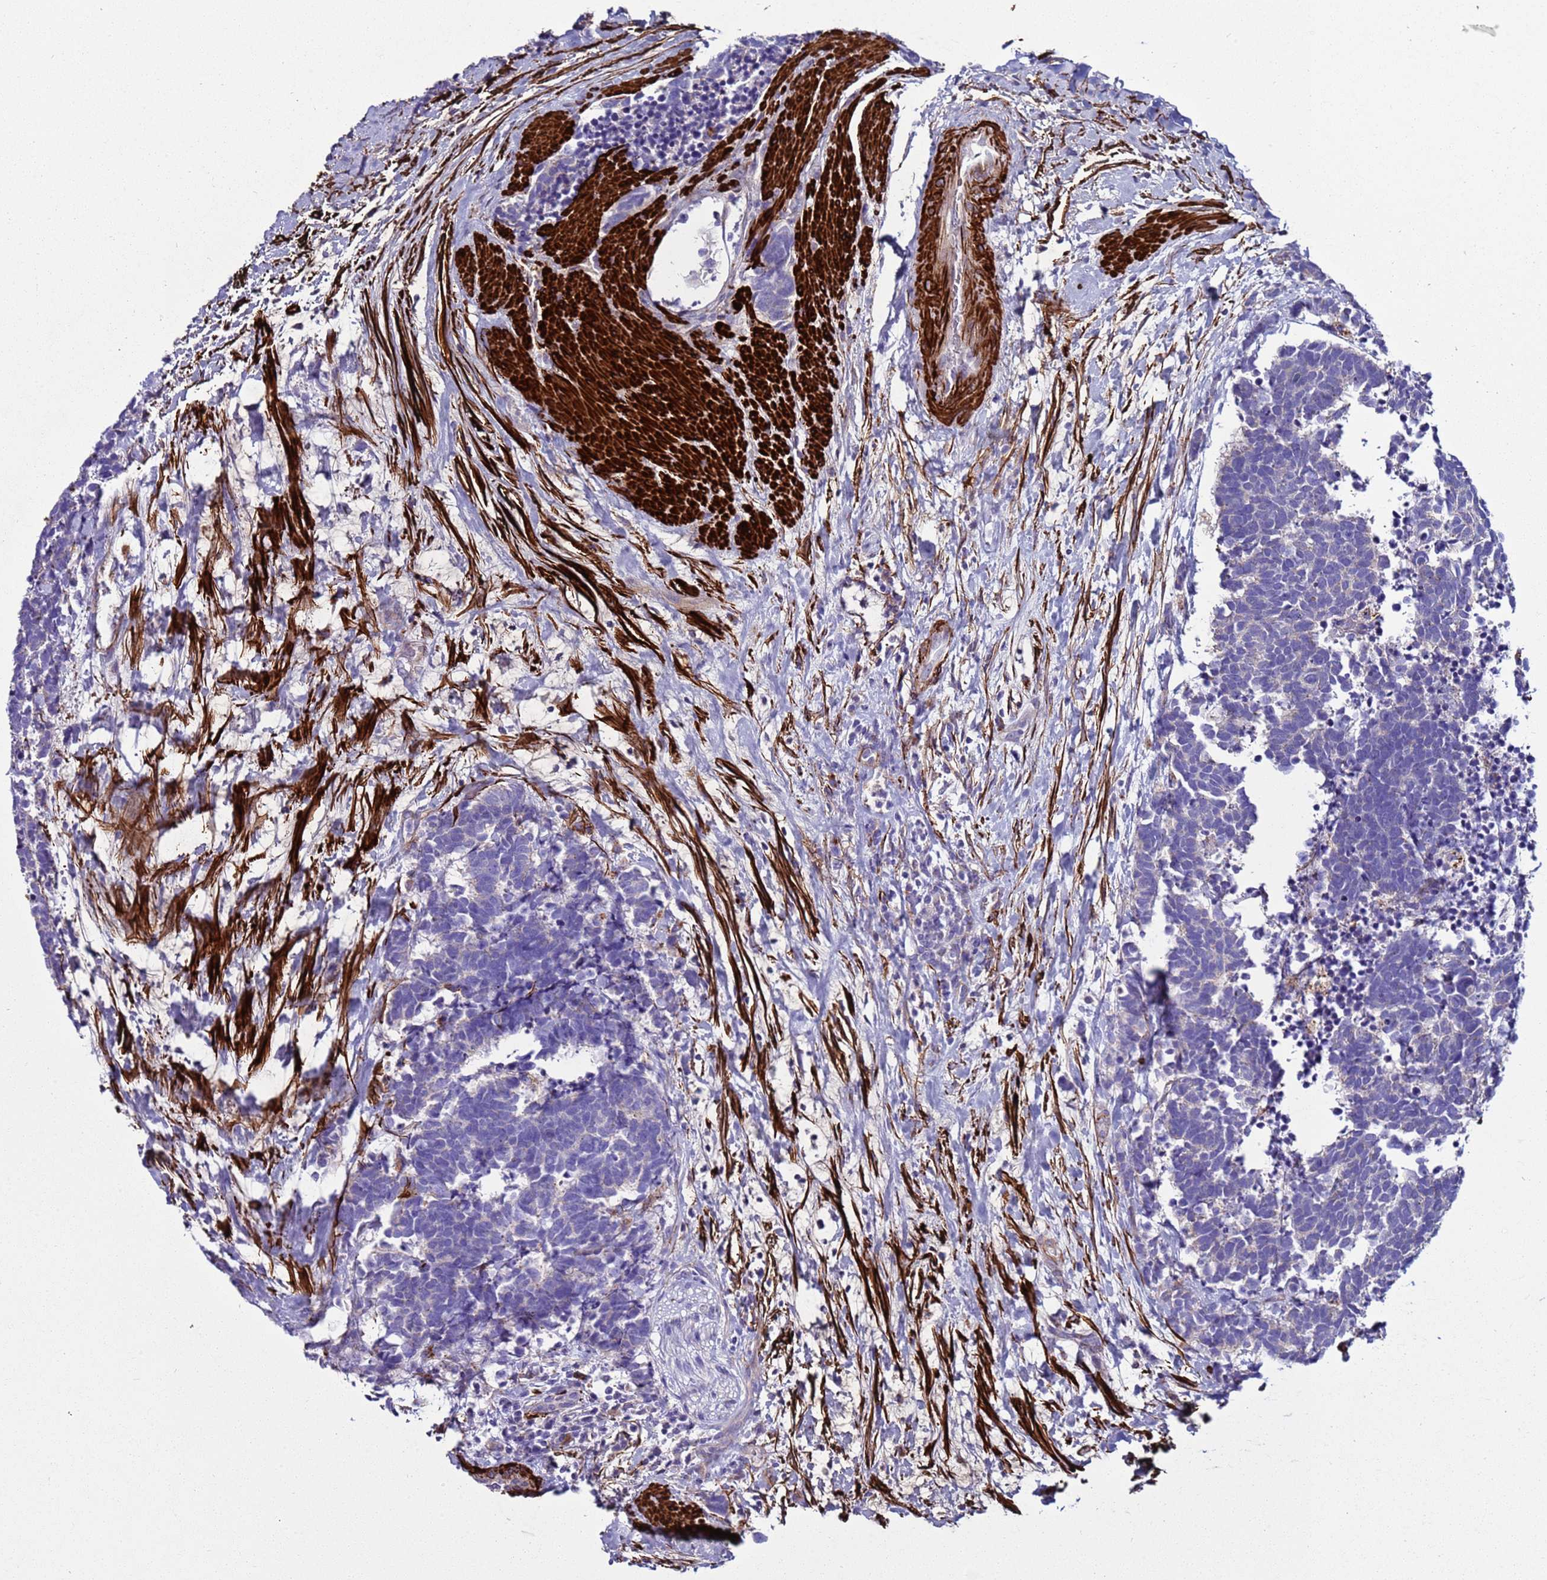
{"staining": {"intensity": "negative", "quantity": "none", "location": "none"}, "tissue": "carcinoid", "cell_type": "Tumor cells", "image_type": "cancer", "snomed": [{"axis": "morphology", "description": "Carcinoma, NOS"}, {"axis": "morphology", "description": "Carcinoid, malignant, NOS"}, {"axis": "topography", "description": "Prostate"}], "caption": "DAB immunohistochemical staining of carcinoid shows no significant expression in tumor cells.", "gene": "RABL2B", "patient": {"sex": "male", "age": 57}}